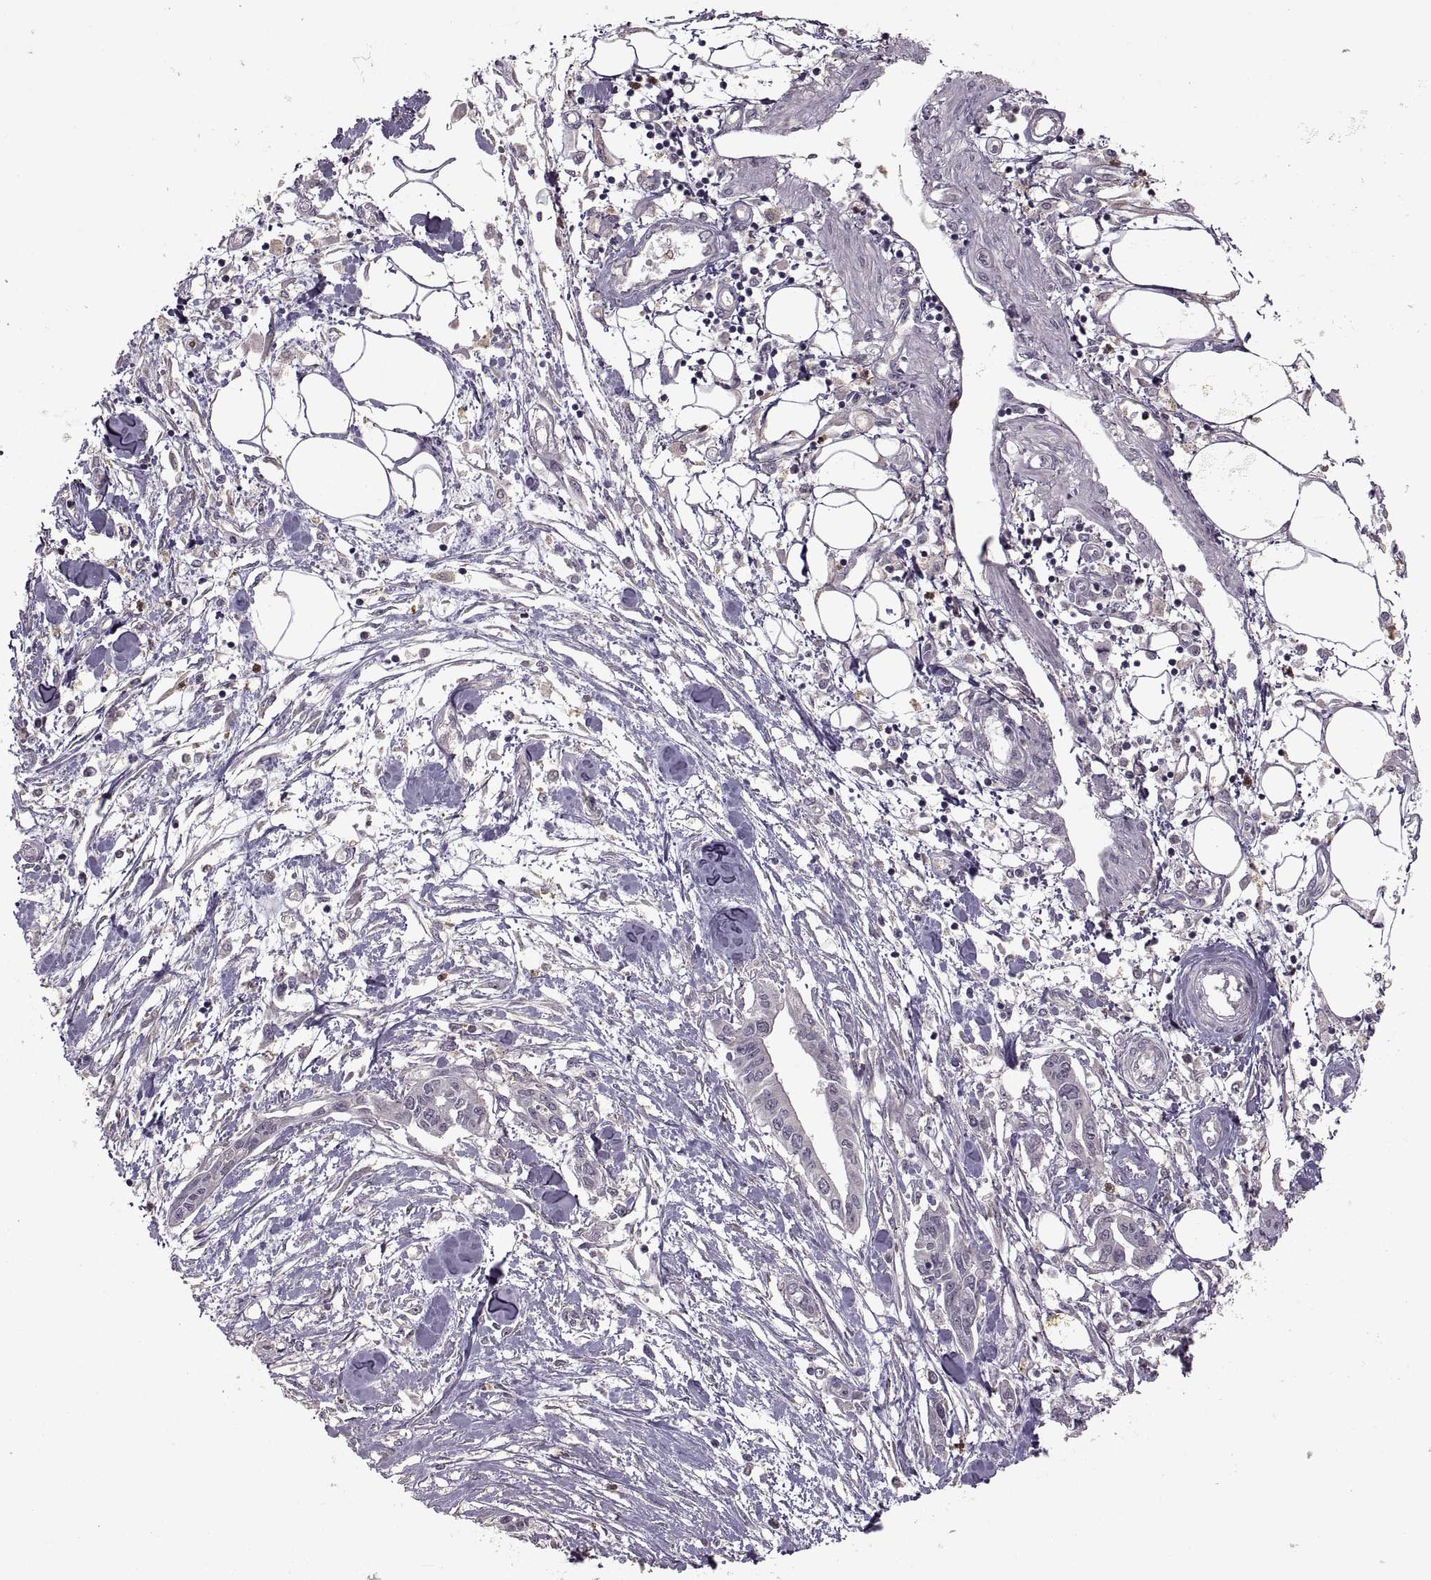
{"staining": {"intensity": "negative", "quantity": "none", "location": "none"}, "tissue": "pancreatic cancer", "cell_type": "Tumor cells", "image_type": "cancer", "snomed": [{"axis": "morphology", "description": "Adenocarcinoma, NOS"}, {"axis": "topography", "description": "Pancreas"}], "caption": "Tumor cells show no significant expression in pancreatic cancer.", "gene": "PIERCE1", "patient": {"sex": "male", "age": 60}}